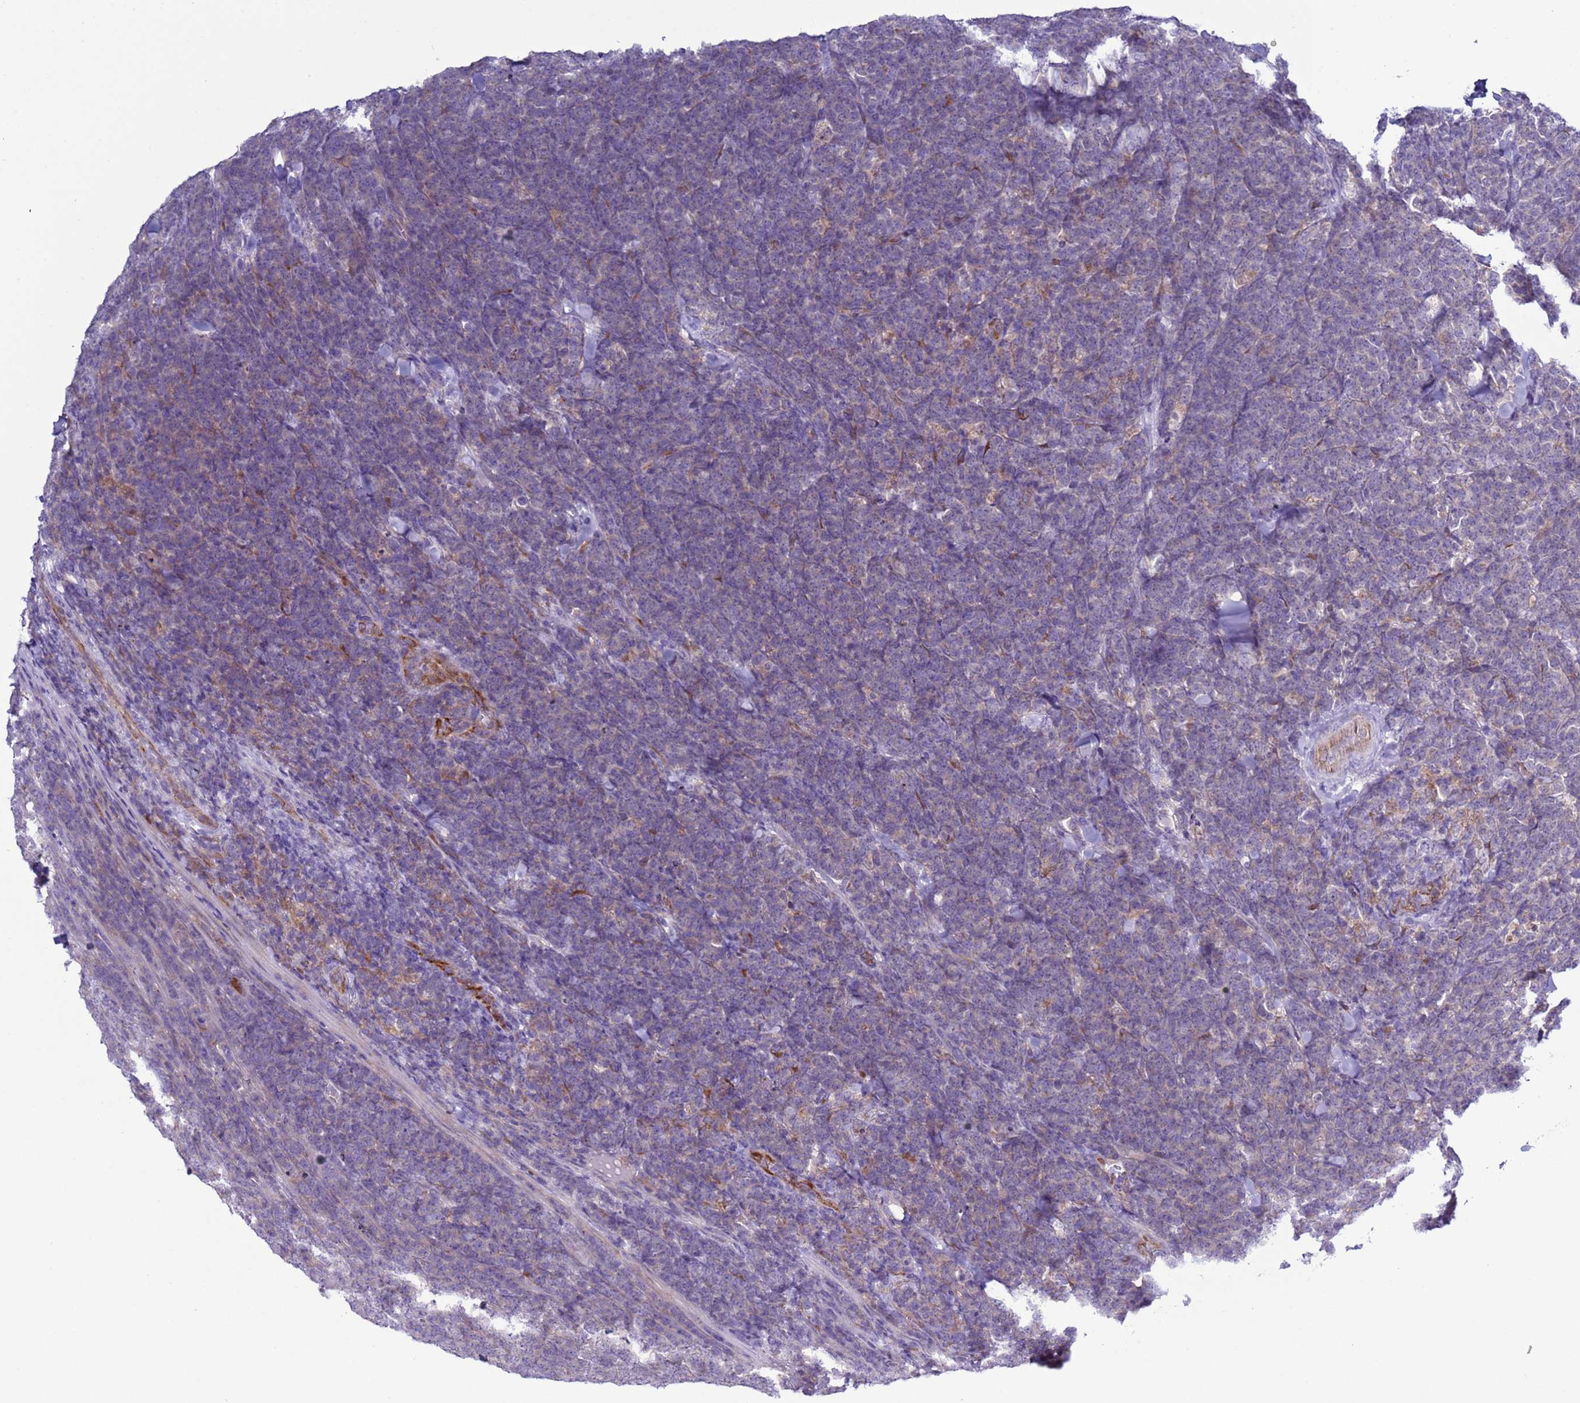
{"staining": {"intensity": "negative", "quantity": "none", "location": "none"}, "tissue": "lymphoma", "cell_type": "Tumor cells", "image_type": "cancer", "snomed": [{"axis": "morphology", "description": "Malignant lymphoma, non-Hodgkin's type, High grade"}, {"axis": "topography", "description": "Small intestine"}], "caption": "A micrograph of human lymphoma is negative for staining in tumor cells.", "gene": "ABHD17B", "patient": {"sex": "male", "age": 8}}